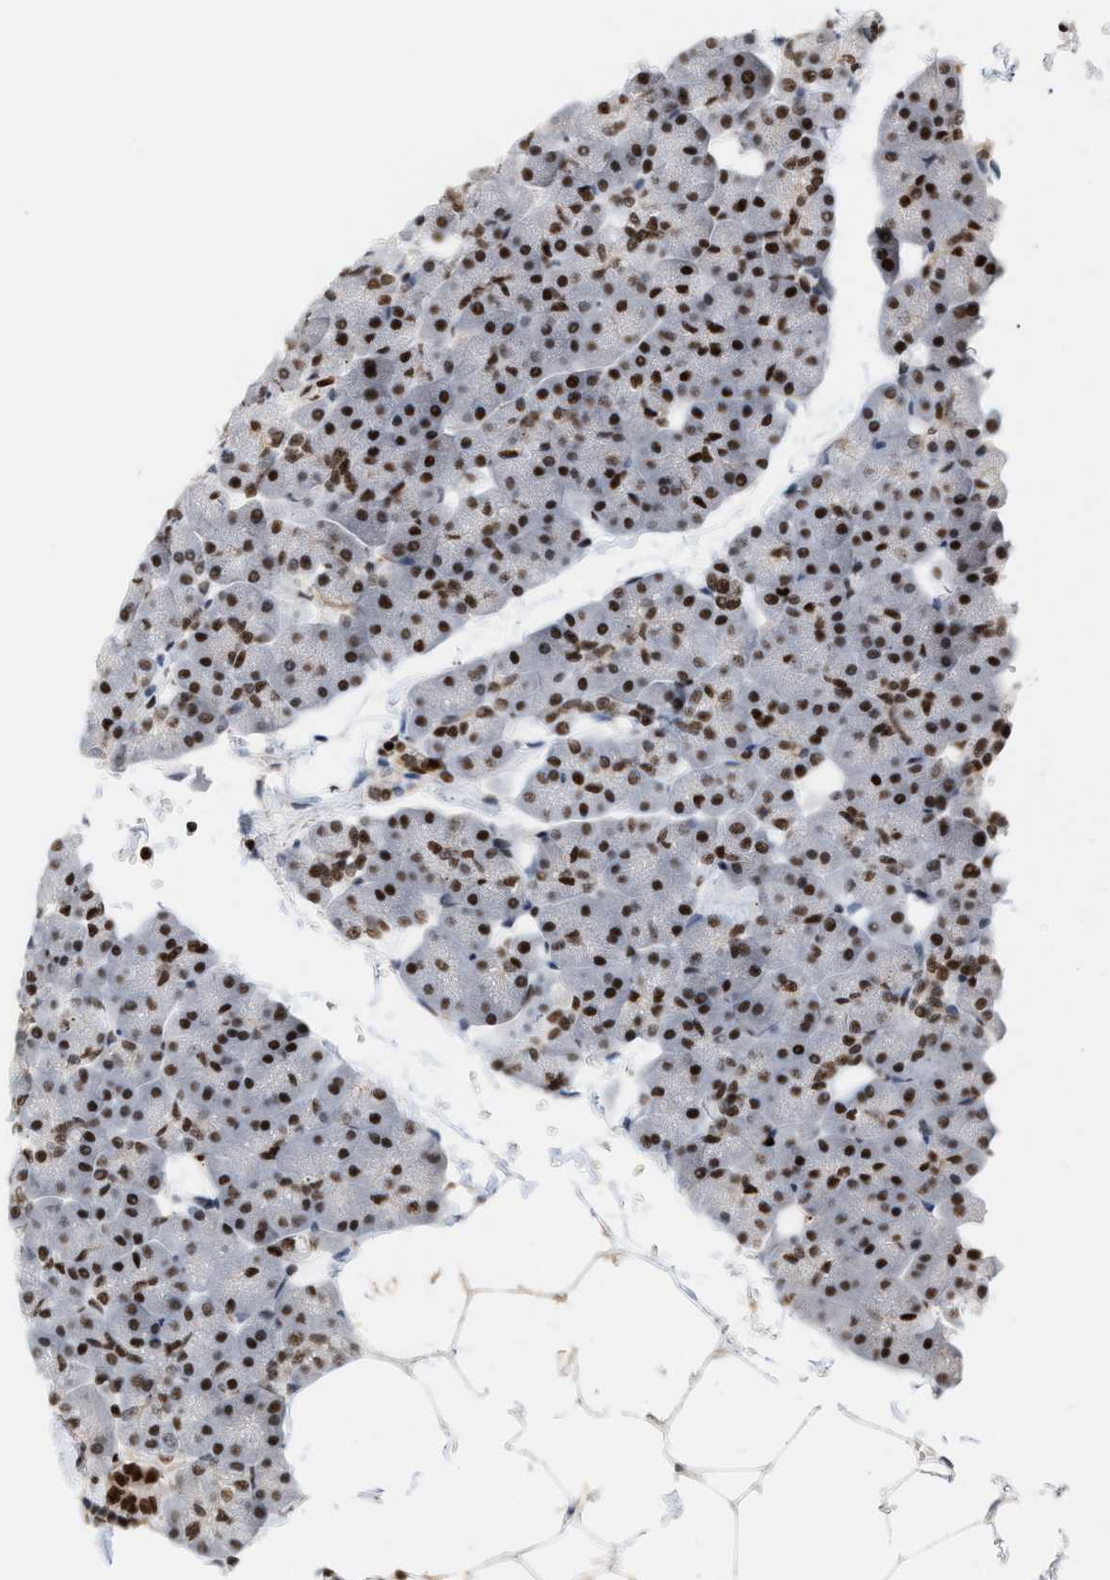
{"staining": {"intensity": "strong", "quantity": ">75%", "location": "nuclear"}, "tissue": "pancreas", "cell_type": "Exocrine glandular cells", "image_type": "normal", "snomed": [{"axis": "morphology", "description": "Normal tissue, NOS"}, {"axis": "topography", "description": "Pancreas"}], "caption": "Strong nuclear staining for a protein is present in approximately >75% of exocrine glandular cells of benign pancreas using immunohistochemistry (IHC).", "gene": "C17orf49", "patient": {"sex": "male", "age": 35}}